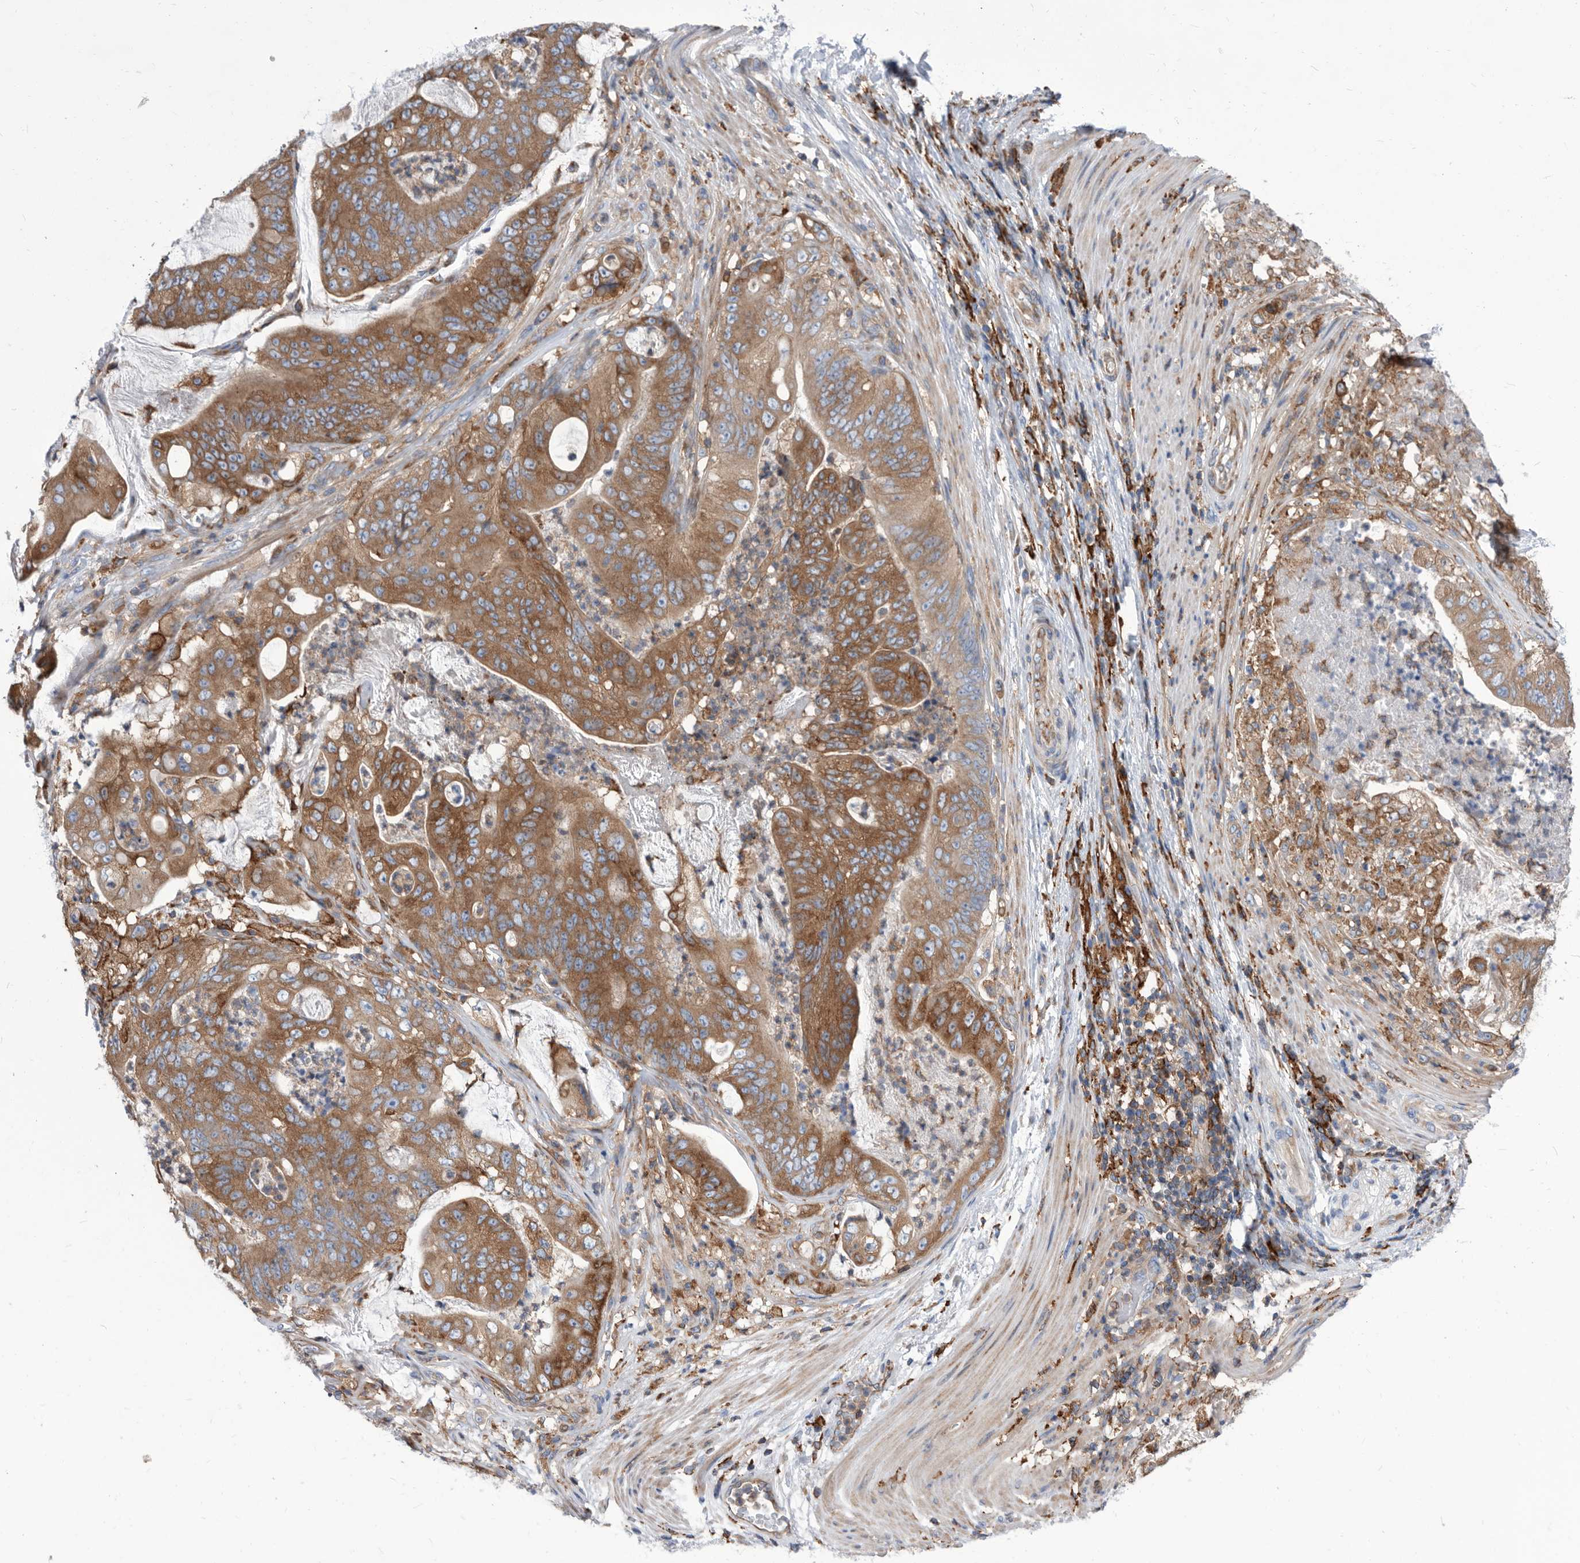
{"staining": {"intensity": "moderate", "quantity": ">75%", "location": "cytoplasmic/membranous"}, "tissue": "stomach cancer", "cell_type": "Tumor cells", "image_type": "cancer", "snomed": [{"axis": "morphology", "description": "Adenocarcinoma, NOS"}, {"axis": "topography", "description": "Stomach"}], "caption": "Protein expression analysis of stomach cancer demonstrates moderate cytoplasmic/membranous expression in about >75% of tumor cells.", "gene": "SMG7", "patient": {"sex": "female", "age": 73}}